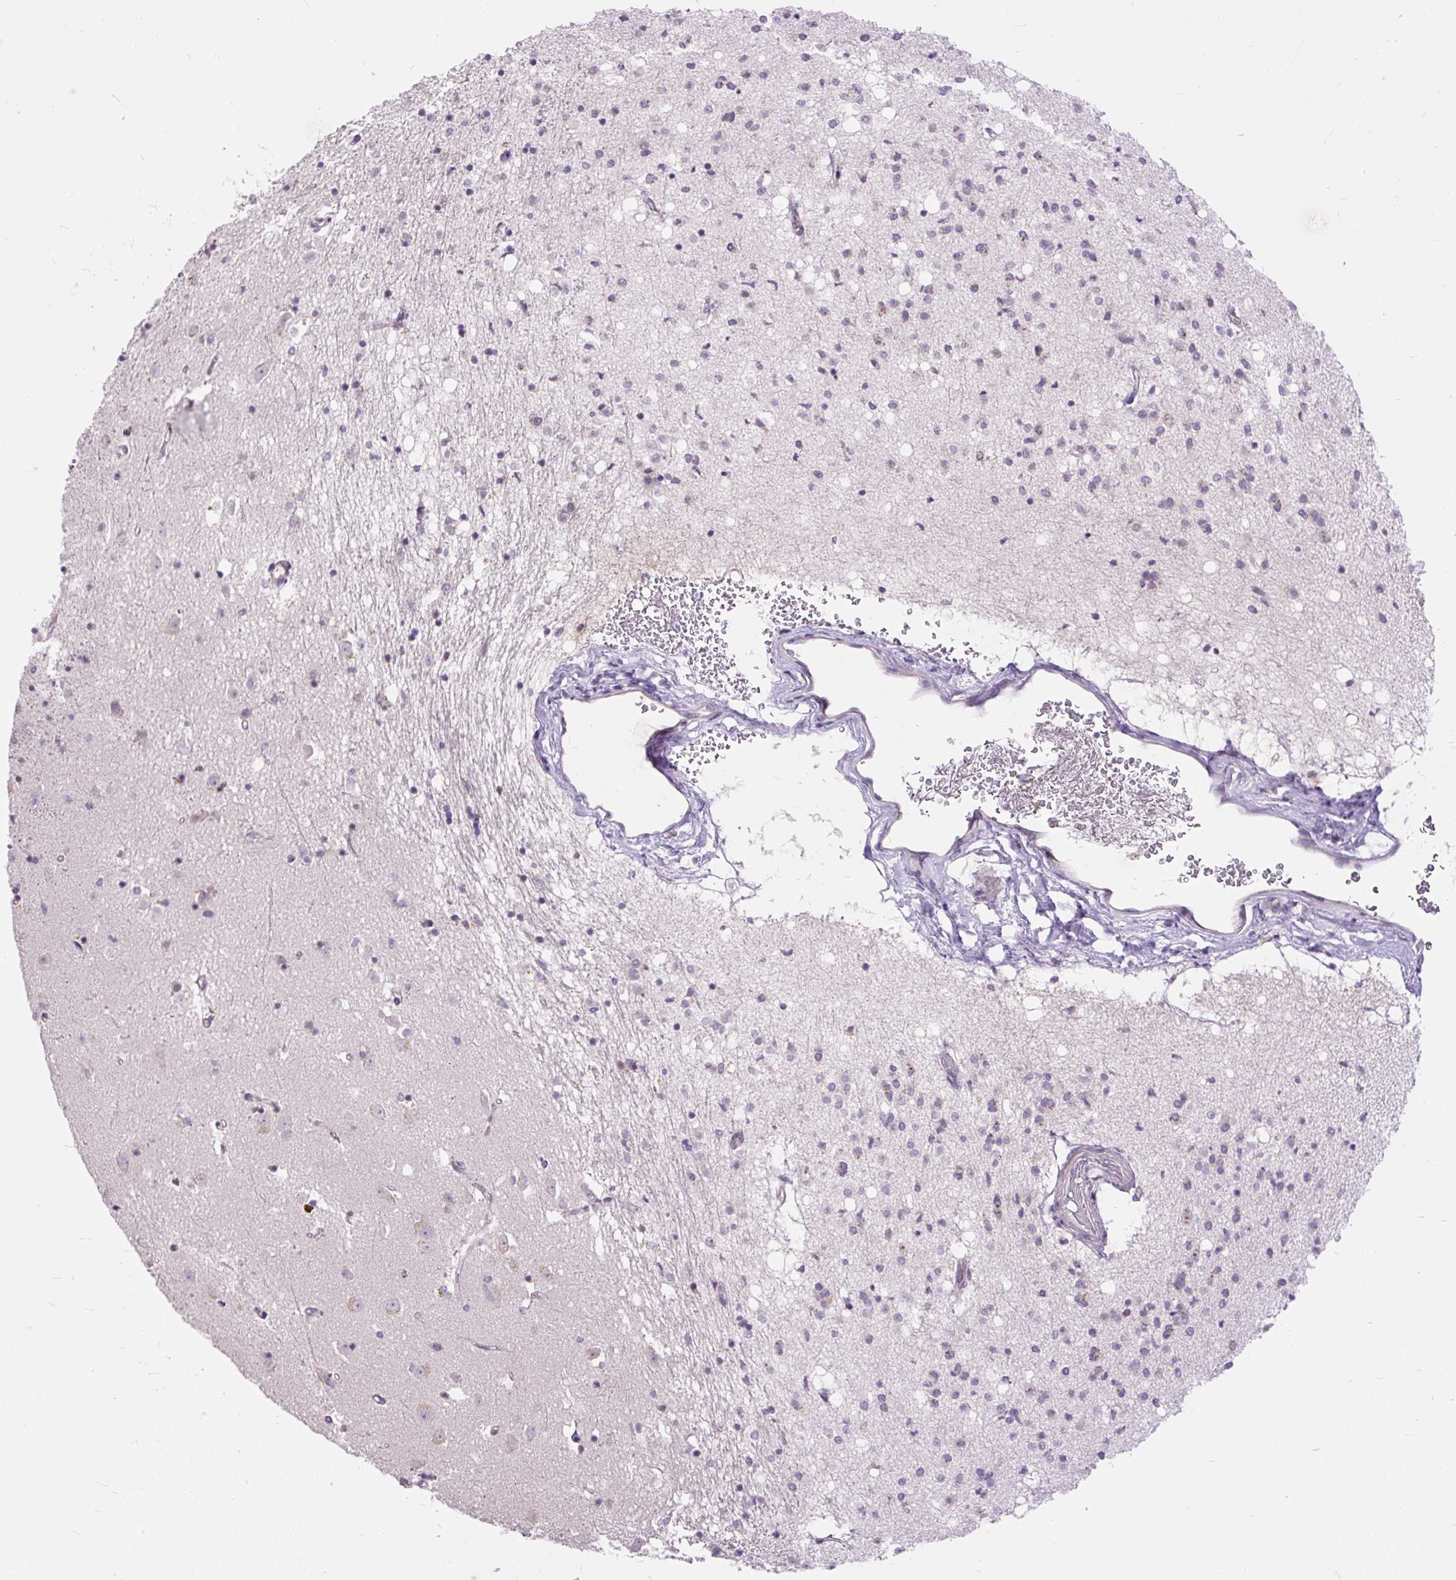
{"staining": {"intensity": "weak", "quantity": "25%-75%", "location": "cytoplasmic/membranous"}, "tissue": "caudate", "cell_type": "Glial cells", "image_type": "normal", "snomed": [{"axis": "morphology", "description": "Normal tissue, NOS"}, {"axis": "topography", "description": "Lateral ventricle wall"}], "caption": "A micrograph of human caudate stained for a protein shows weak cytoplasmic/membranous brown staining in glial cells. (brown staining indicates protein expression, while blue staining denotes nuclei).", "gene": "KRTAP20", "patient": {"sex": "male", "age": 58}}